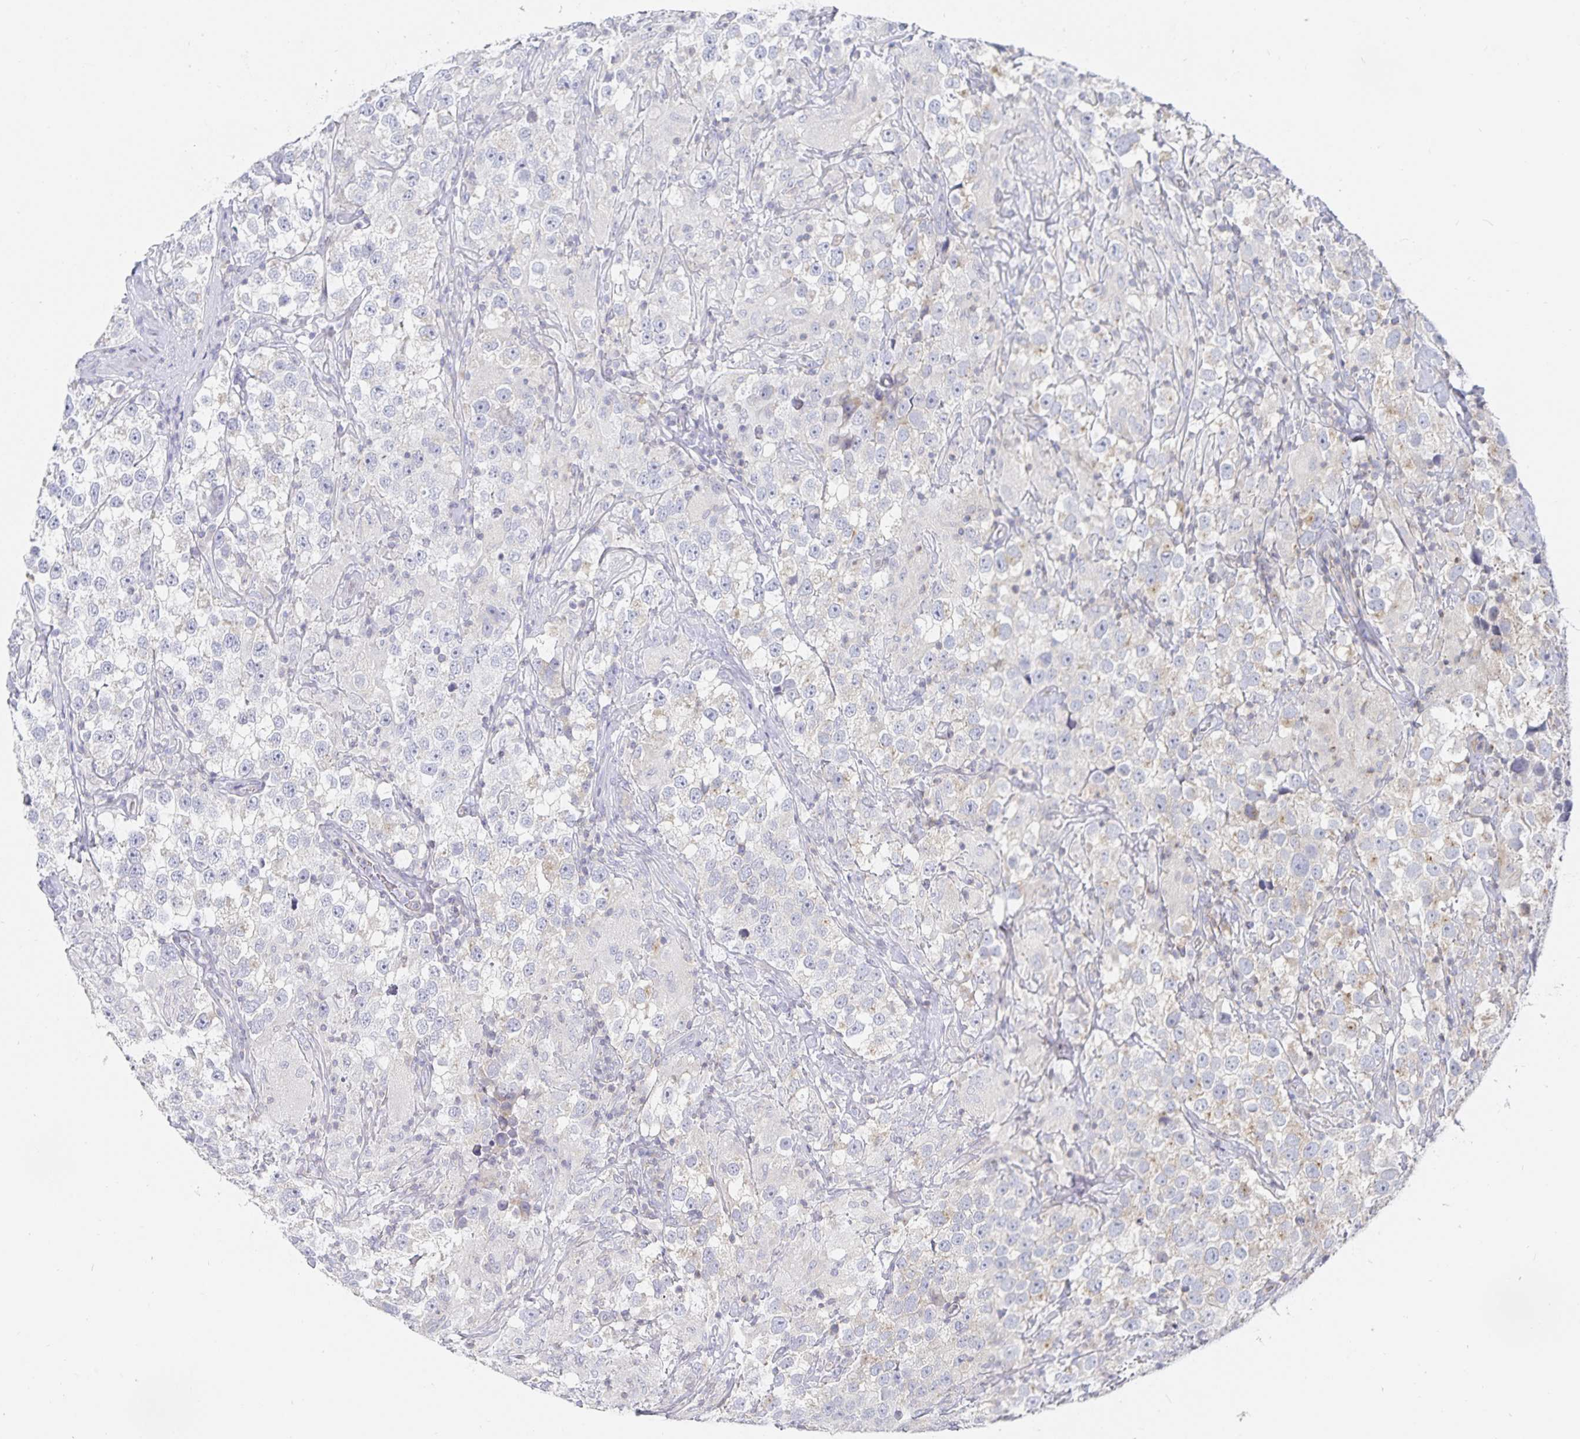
{"staining": {"intensity": "negative", "quantity": "none", "location": "none"}, "tissue": "testis cancer", "cell_type": "Tumor cells", "image_type": "cancer", "snomed": [{"axis": "morphology", "description": "Seminoma, NOS"}, {"axis": "topography", "description": "Testis"}], "caption": "Tumor cells are negative for protein expression in human seminoma (testis). Brightfield microscopy of immunohistochemistry (IHC) stained with DAB (brown) and hematoxylin (blue), captured at high magnification.", "gene": "SFTPA1", "patient": {"sex": "male", "age": 46}}